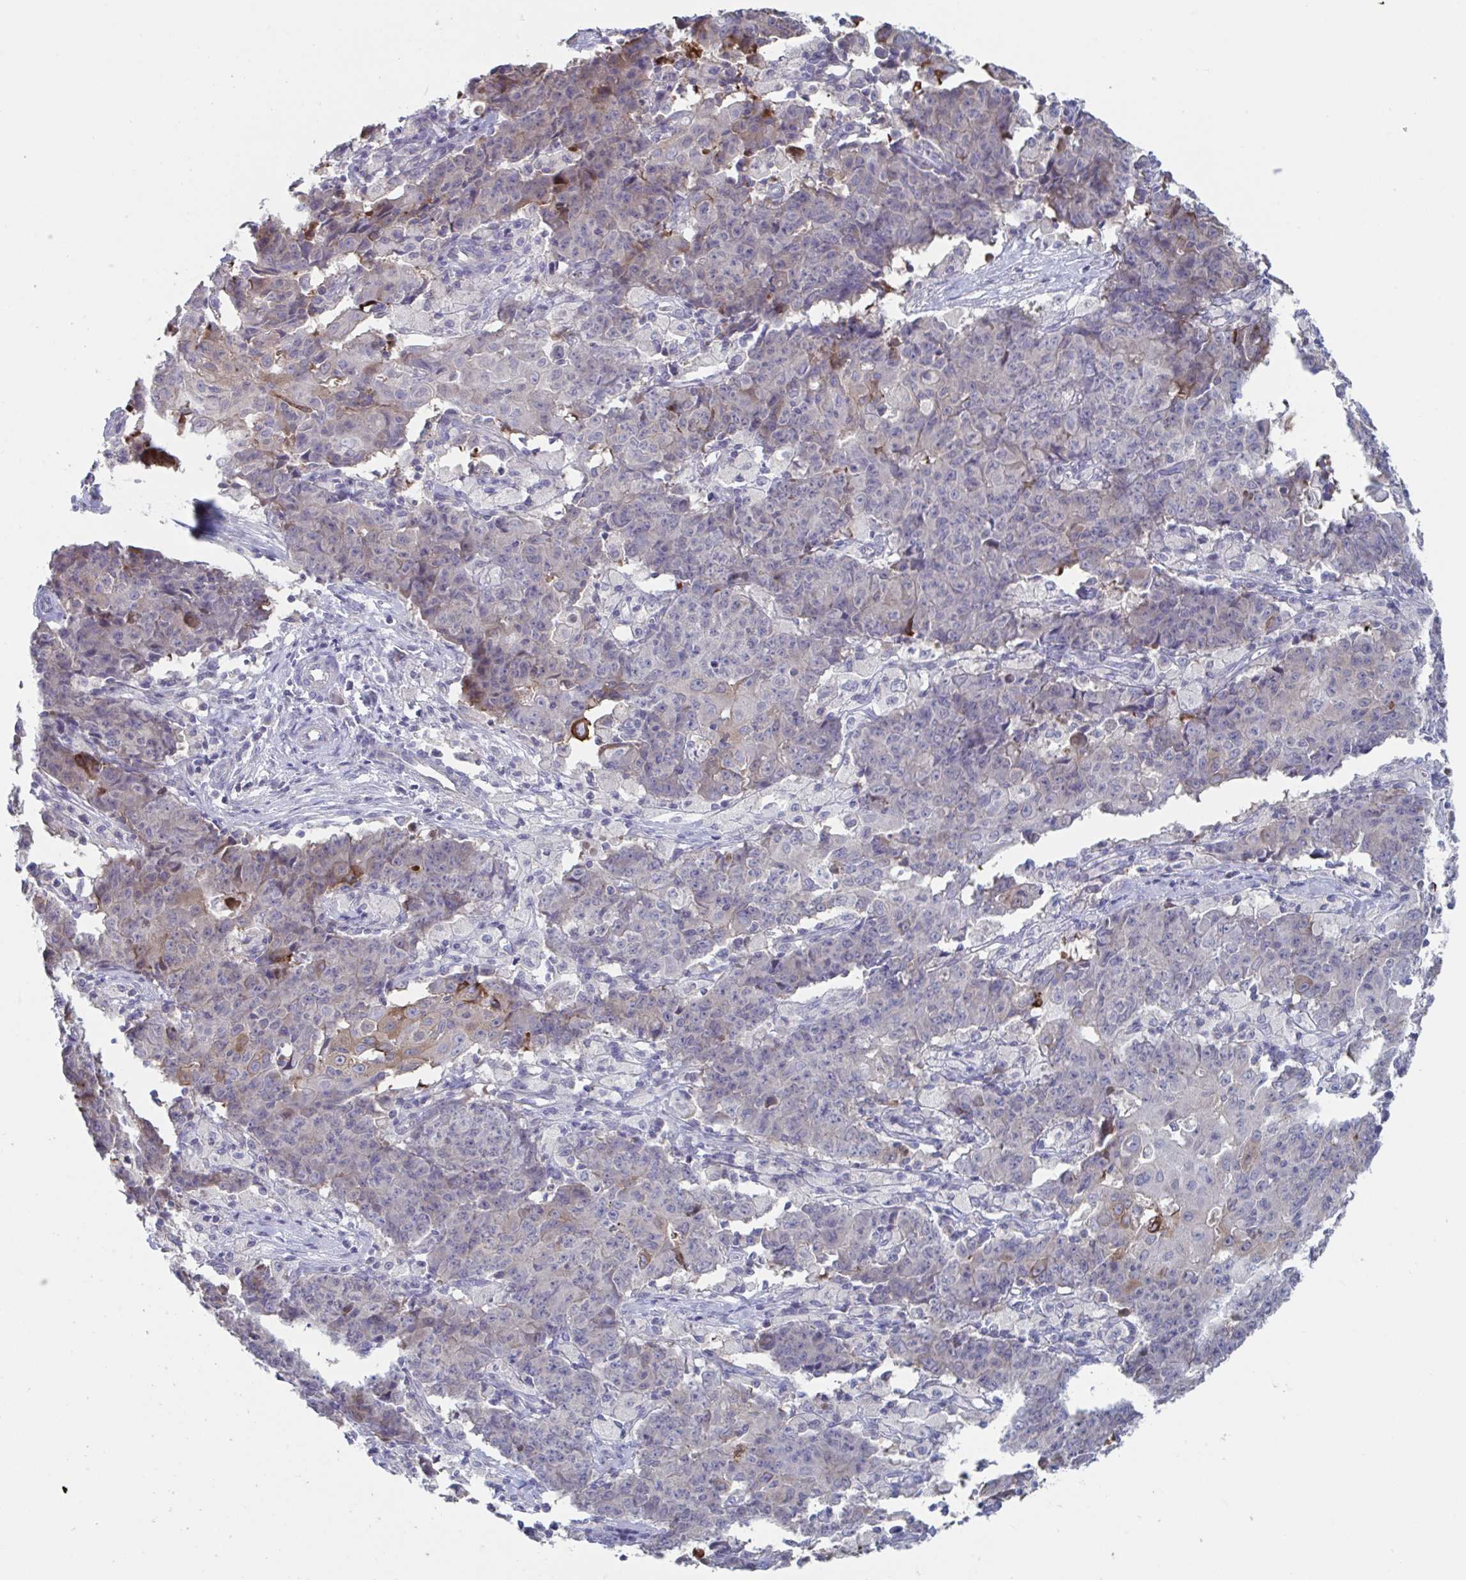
{"staining": {"intensity": "moderate", "quantity": "<25%", "location": "cytoplasmic/membranous"}, "tissue": "ovarian cancer", "cell_type": "Tumor cells", "image_type": "cancer", "snomed": [{"axis": "morphology", "description": "Carcinoma, endometroid"}, {"axis": "topography", "description": "Ovary"}], "caption": "There is low levels of moderate cytoplasmic/membranous expression in tumor cells of endometroid carcinoma (ovarian), as demonstrated by immunohistochemical staining (brown color).", "gene": "STK26", "patient": {"sex": "female", "age": 42}}